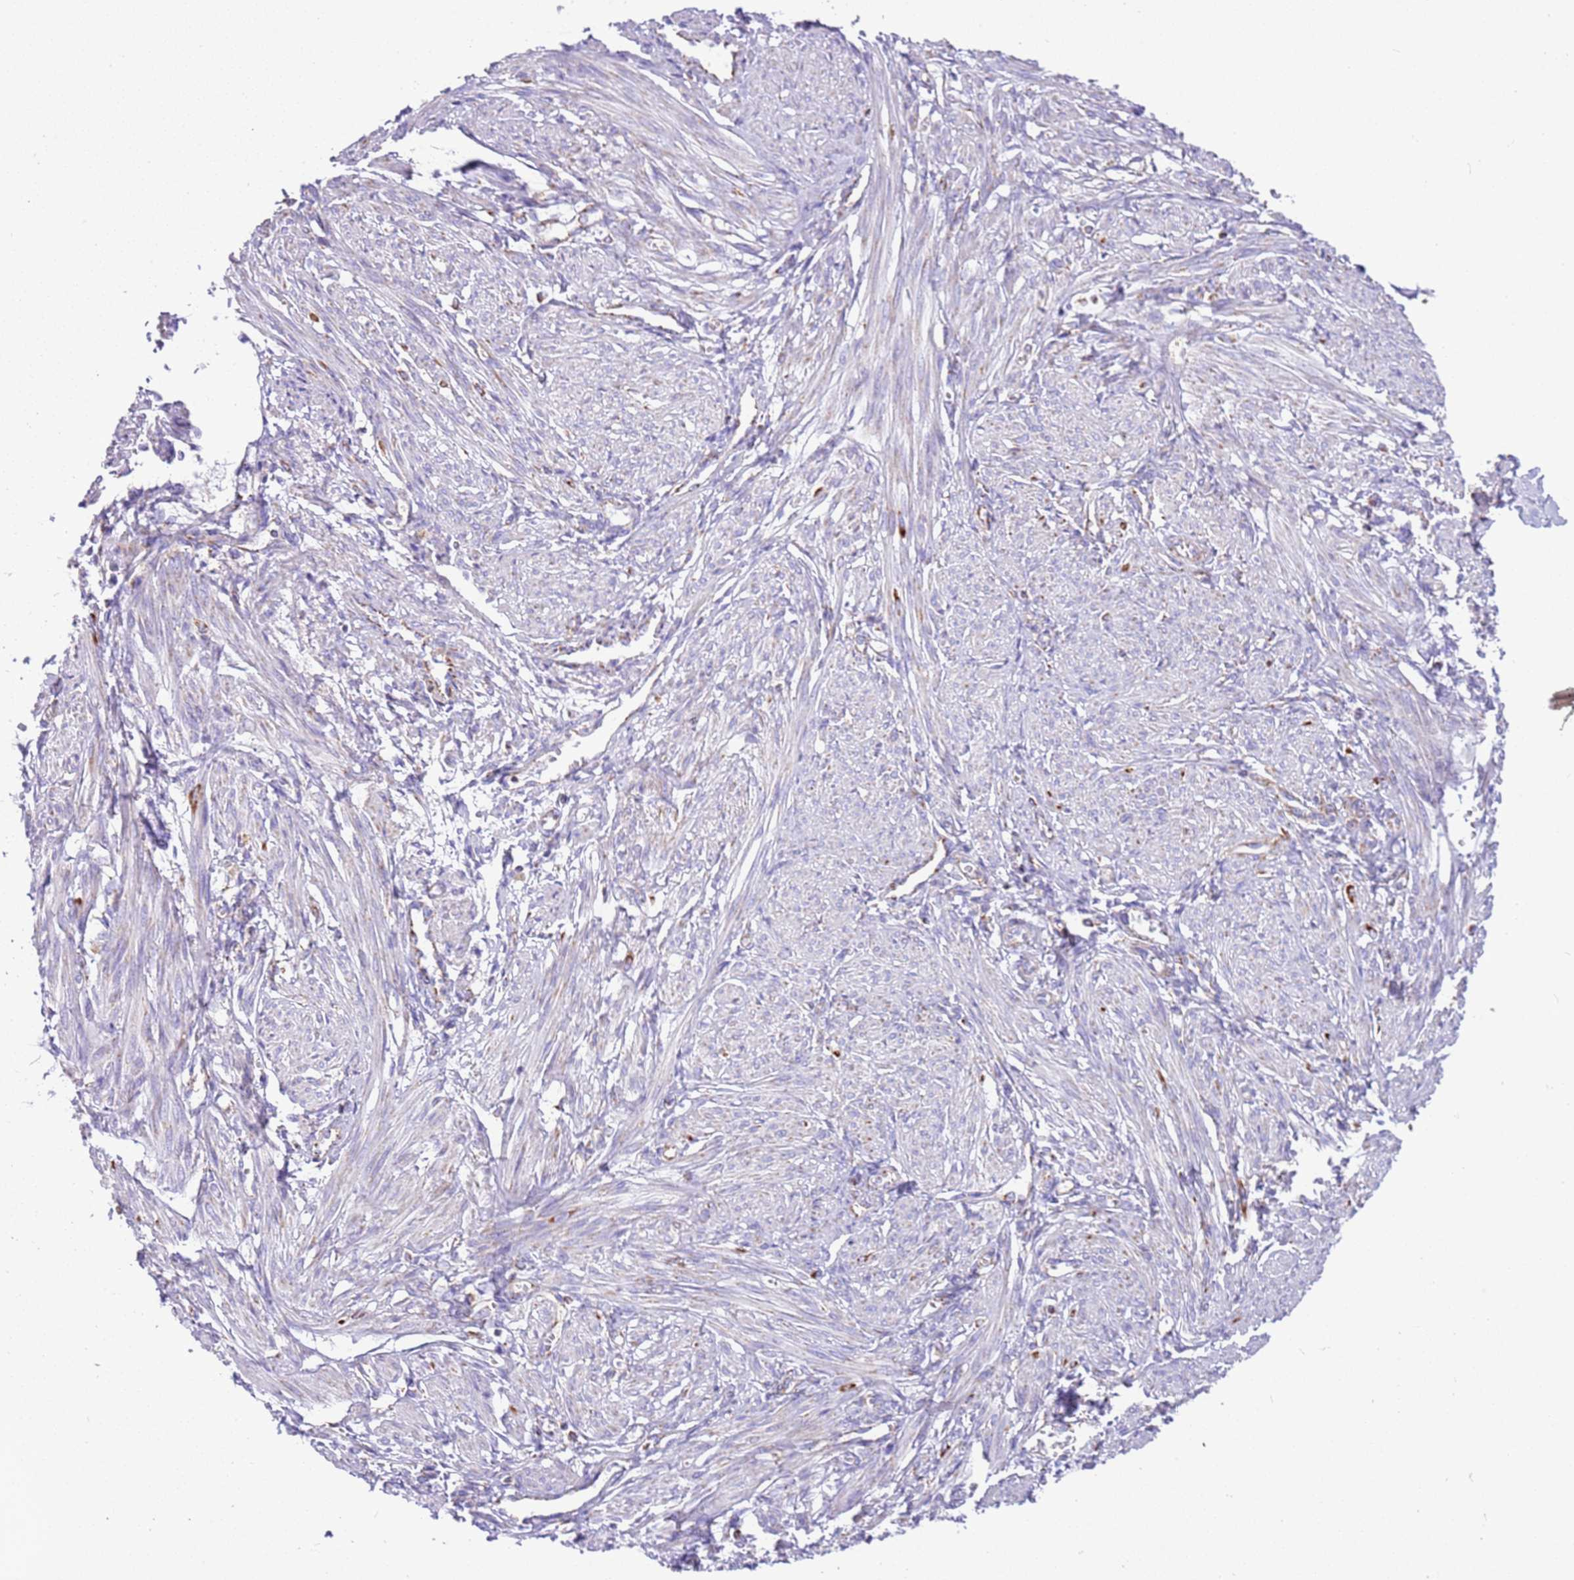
{"staining": {"intensity": "negative", "quantity": "none", "location": "none"}, "tissue": "smooth muscle", "cell_type": "Smooth muscle cells", "image_type": "normal", "snomed": [{"axis": "morphology", "description": "Normal tissue, NOS"}, {"axis": "topography", "description": "Smooth muscle"}], "caption": "The image demonstrates no staining of smooth muscle cells in benign smooth muscle. Nuclei are stained in blue.", "gene": "SUCLG2", "patient": {"sex": "female", "age": 39}}